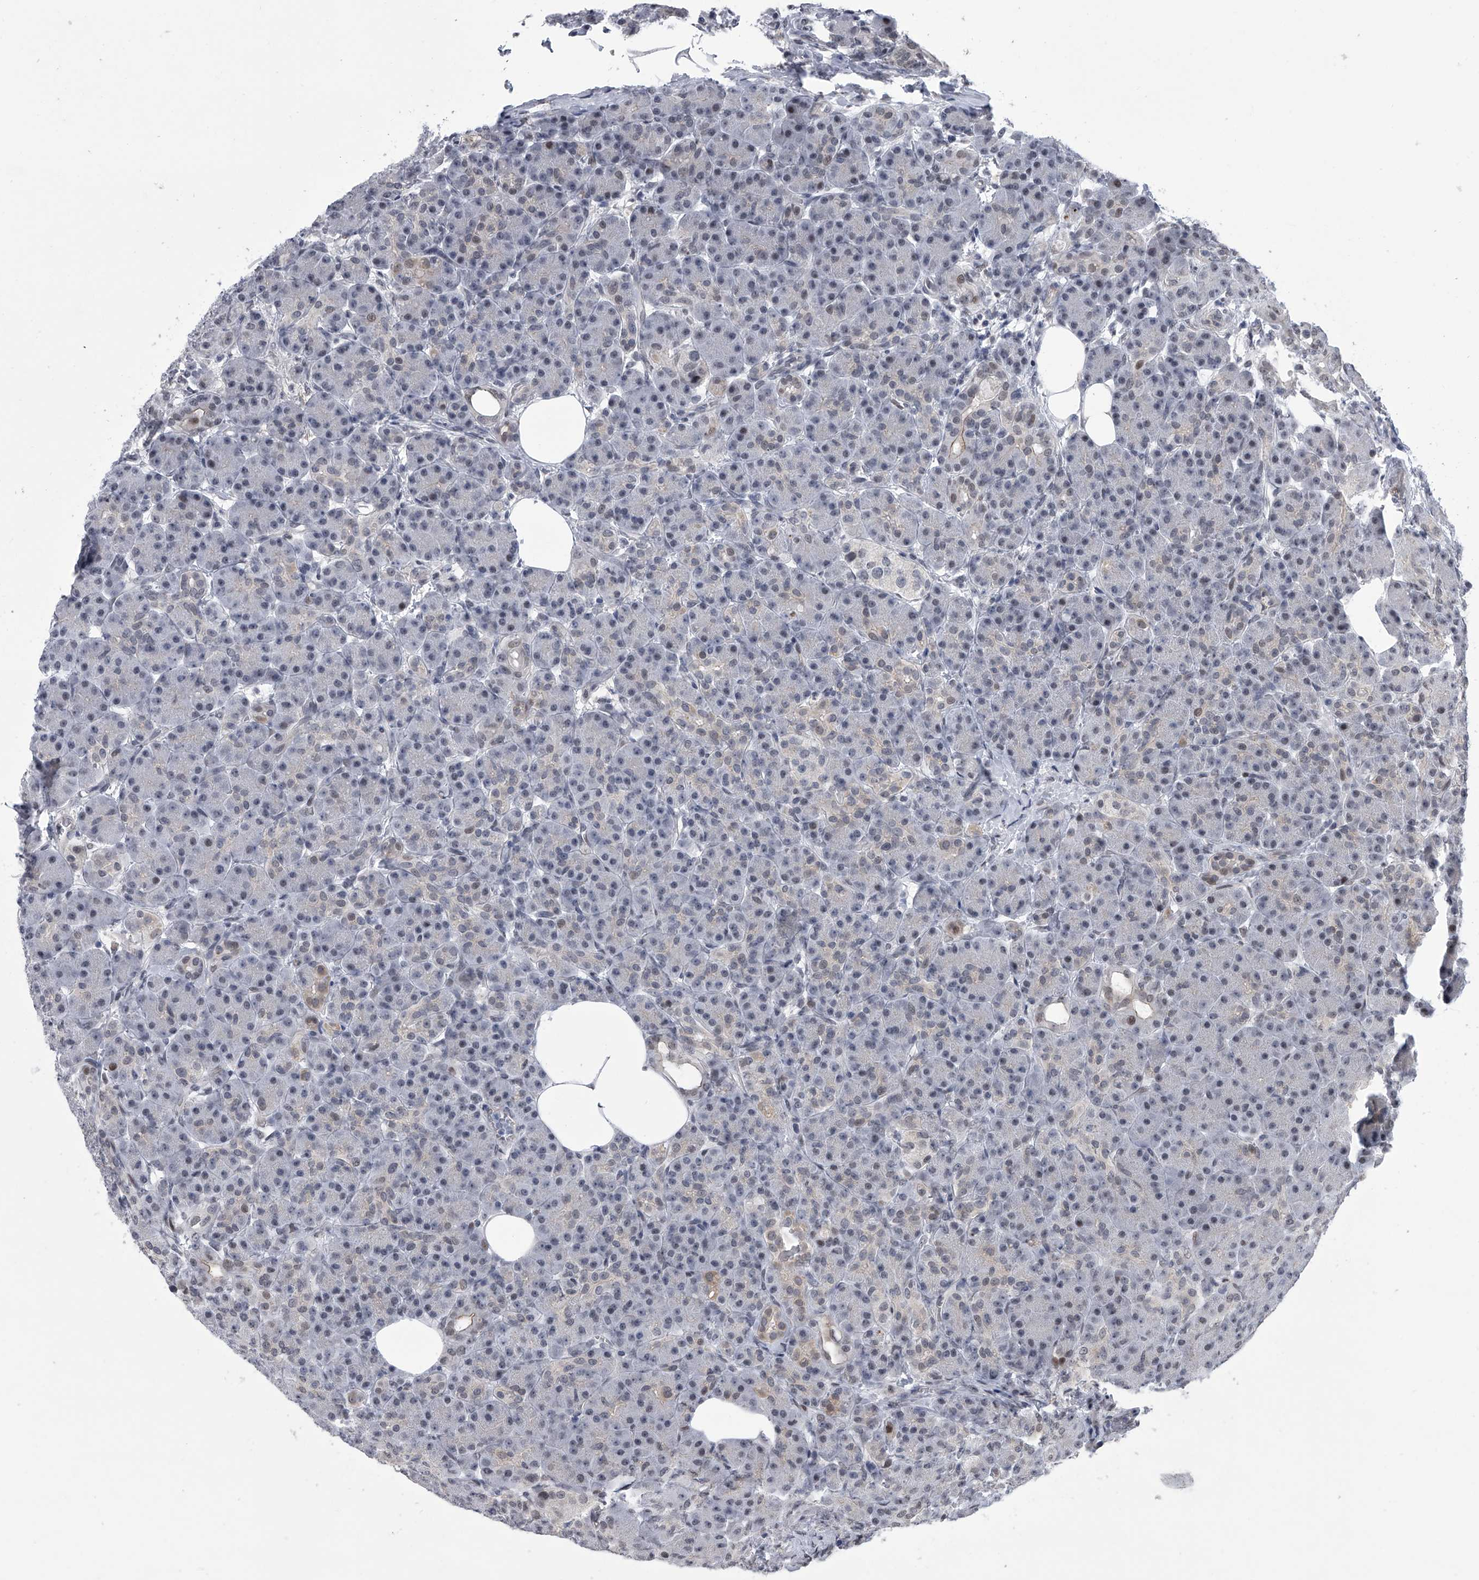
{"staining": {"intensity": "weak", "quantity": "<25%", "location": "cytoplasmic/membranous,nuclear"}, "tissue": "pancreas", "cell_type": "Exocrine glandular cells", "image_type": "normal", "snomed": [{"axis": "morphology", "description": "Normal tissue, NOS"}, {"axis": "topography", "description": "Pancreas"}], "caption": "Exocrine glandular cells show no significant staining in unremarkable pancreas. (DAB (3,3'-diaminobenzidine) immunohistochemistry visualized using brightfield microscopy, high magnification).", "gene": "ZNF426", "patient": {"sex": "male", "age": 63}}